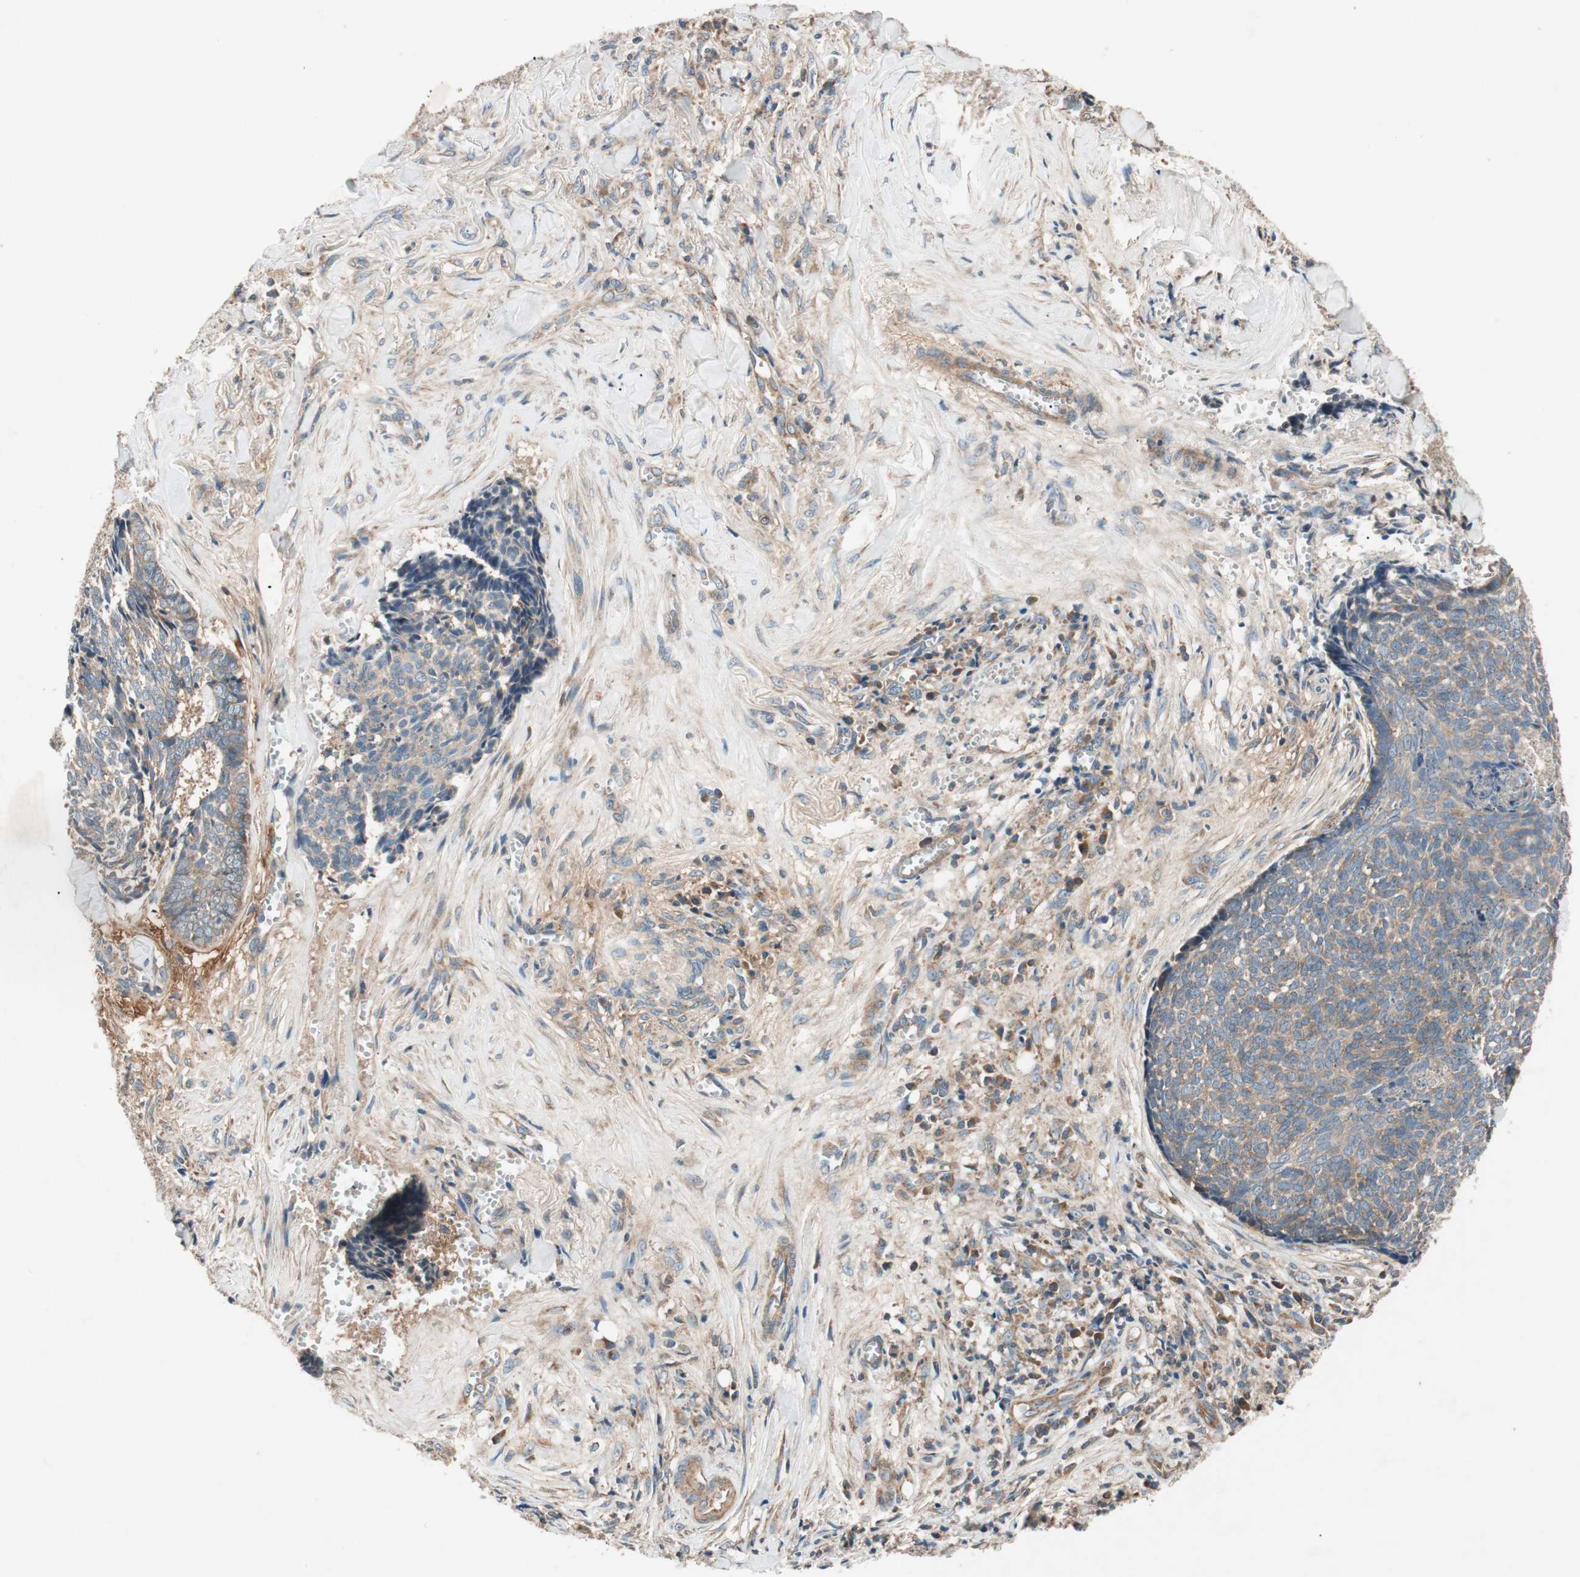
{"staining": {"intensity": "weak", "quantity": ">75%", "location": "cytoplasmic/membranous"}, "tissue": "skin cancer", "cell_type": "Tumor cells", "image_type": "cancer", "snomed": [{"axis": "morphology", "description": "Basal cell carcinoma"}, {"axis": "topography", "description": "Skin"}], "caption": "IHC (DAB) staining of human skin cancer (basal cell carcinoma) displays weak cytoplasmic/membranous protein positivity in about >75% of tumor cells.", "gene": "HPN", "patient": {"sex": "male", "age": 84}}